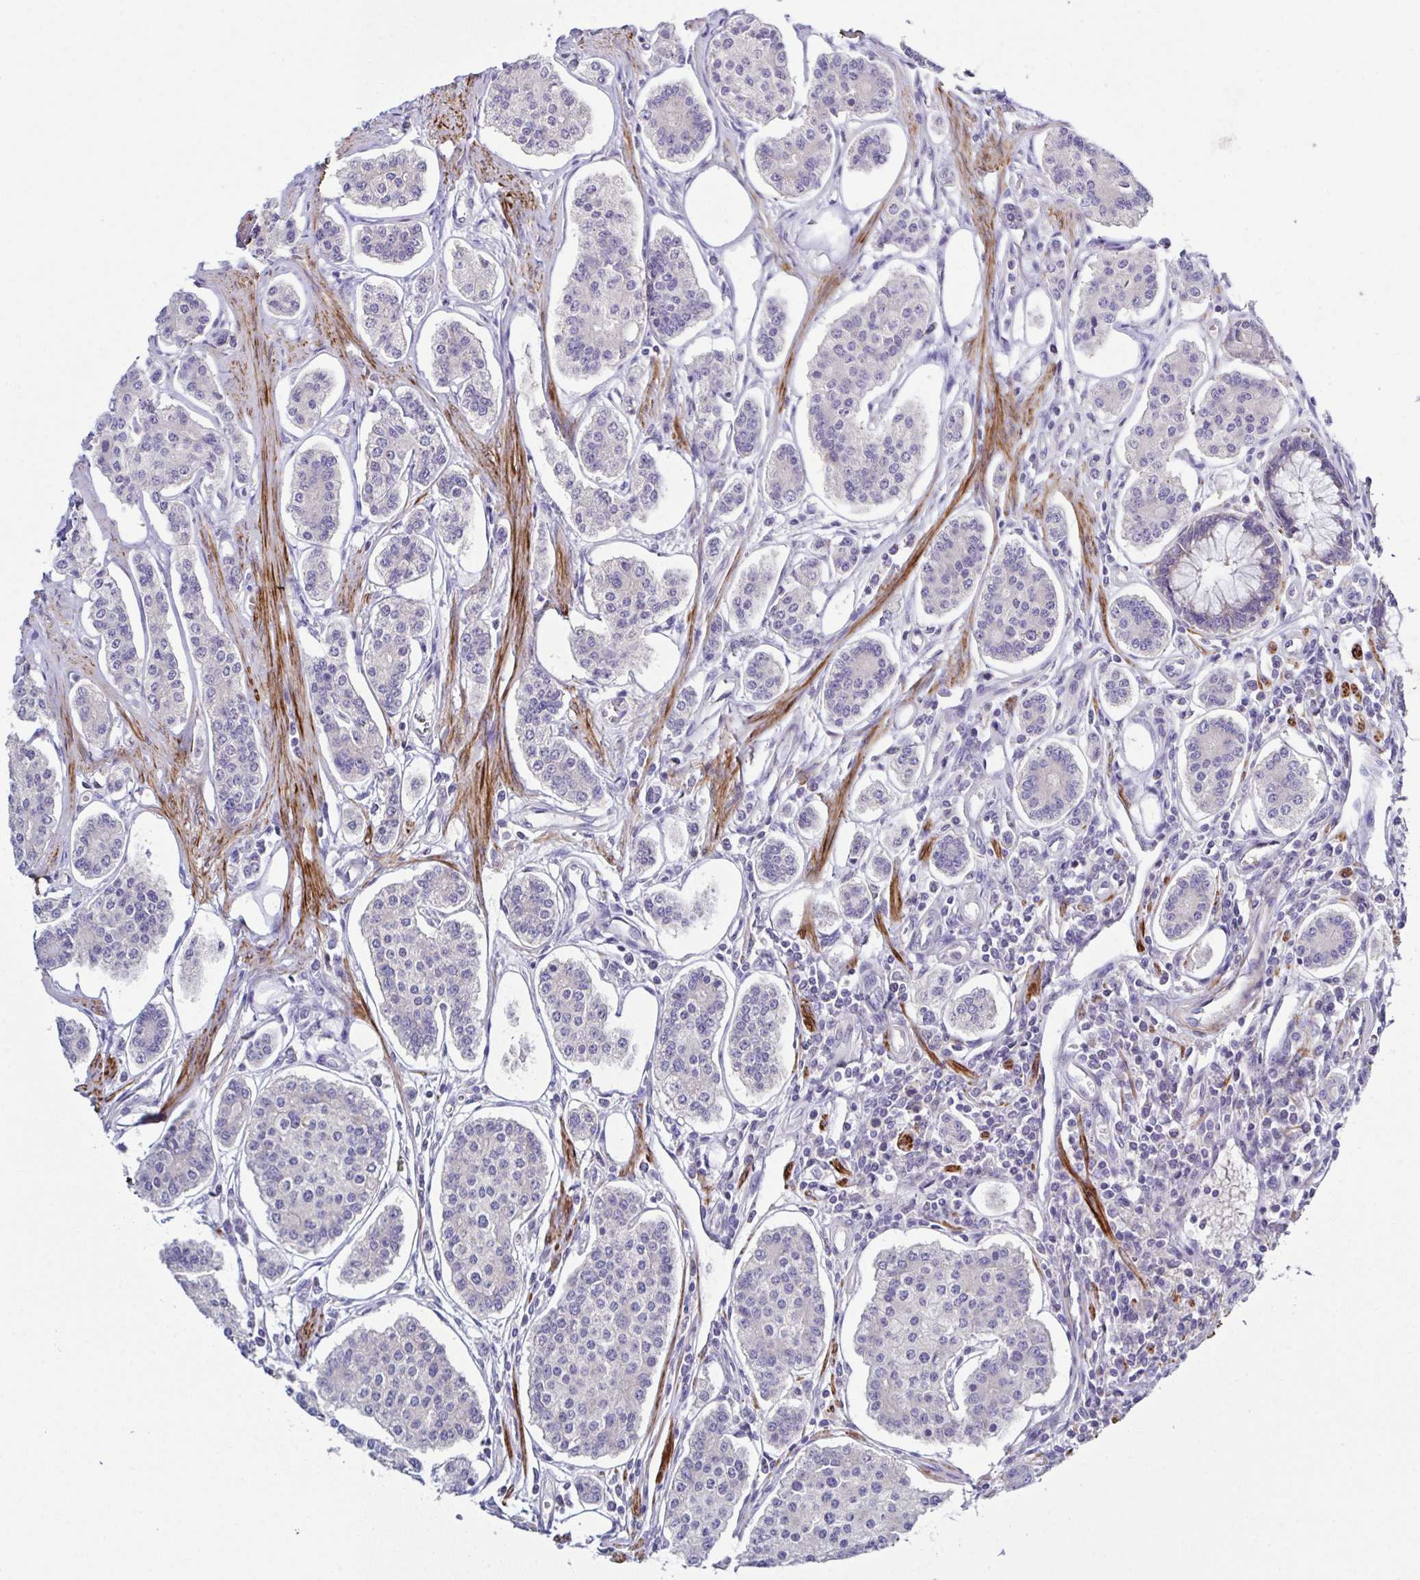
{"staining": {"intensity": "negative", "quantity": "none", "location": "none"}, "tissue": "carcinoid", "cell_type": "Tumor cells", "image_type": "cancer", "snomed": [{"axis": "morphology", "description": "Carcinoid, malignant, NOS"}, {"axis": "topography", "description": "Small intestine"}], "caption": "Immunohistochemistry of human carcinoid exhibits no positivity in tumor cells.", "gene": "CFAP97D1", "patient": {"sex": "female", "age": 65}}